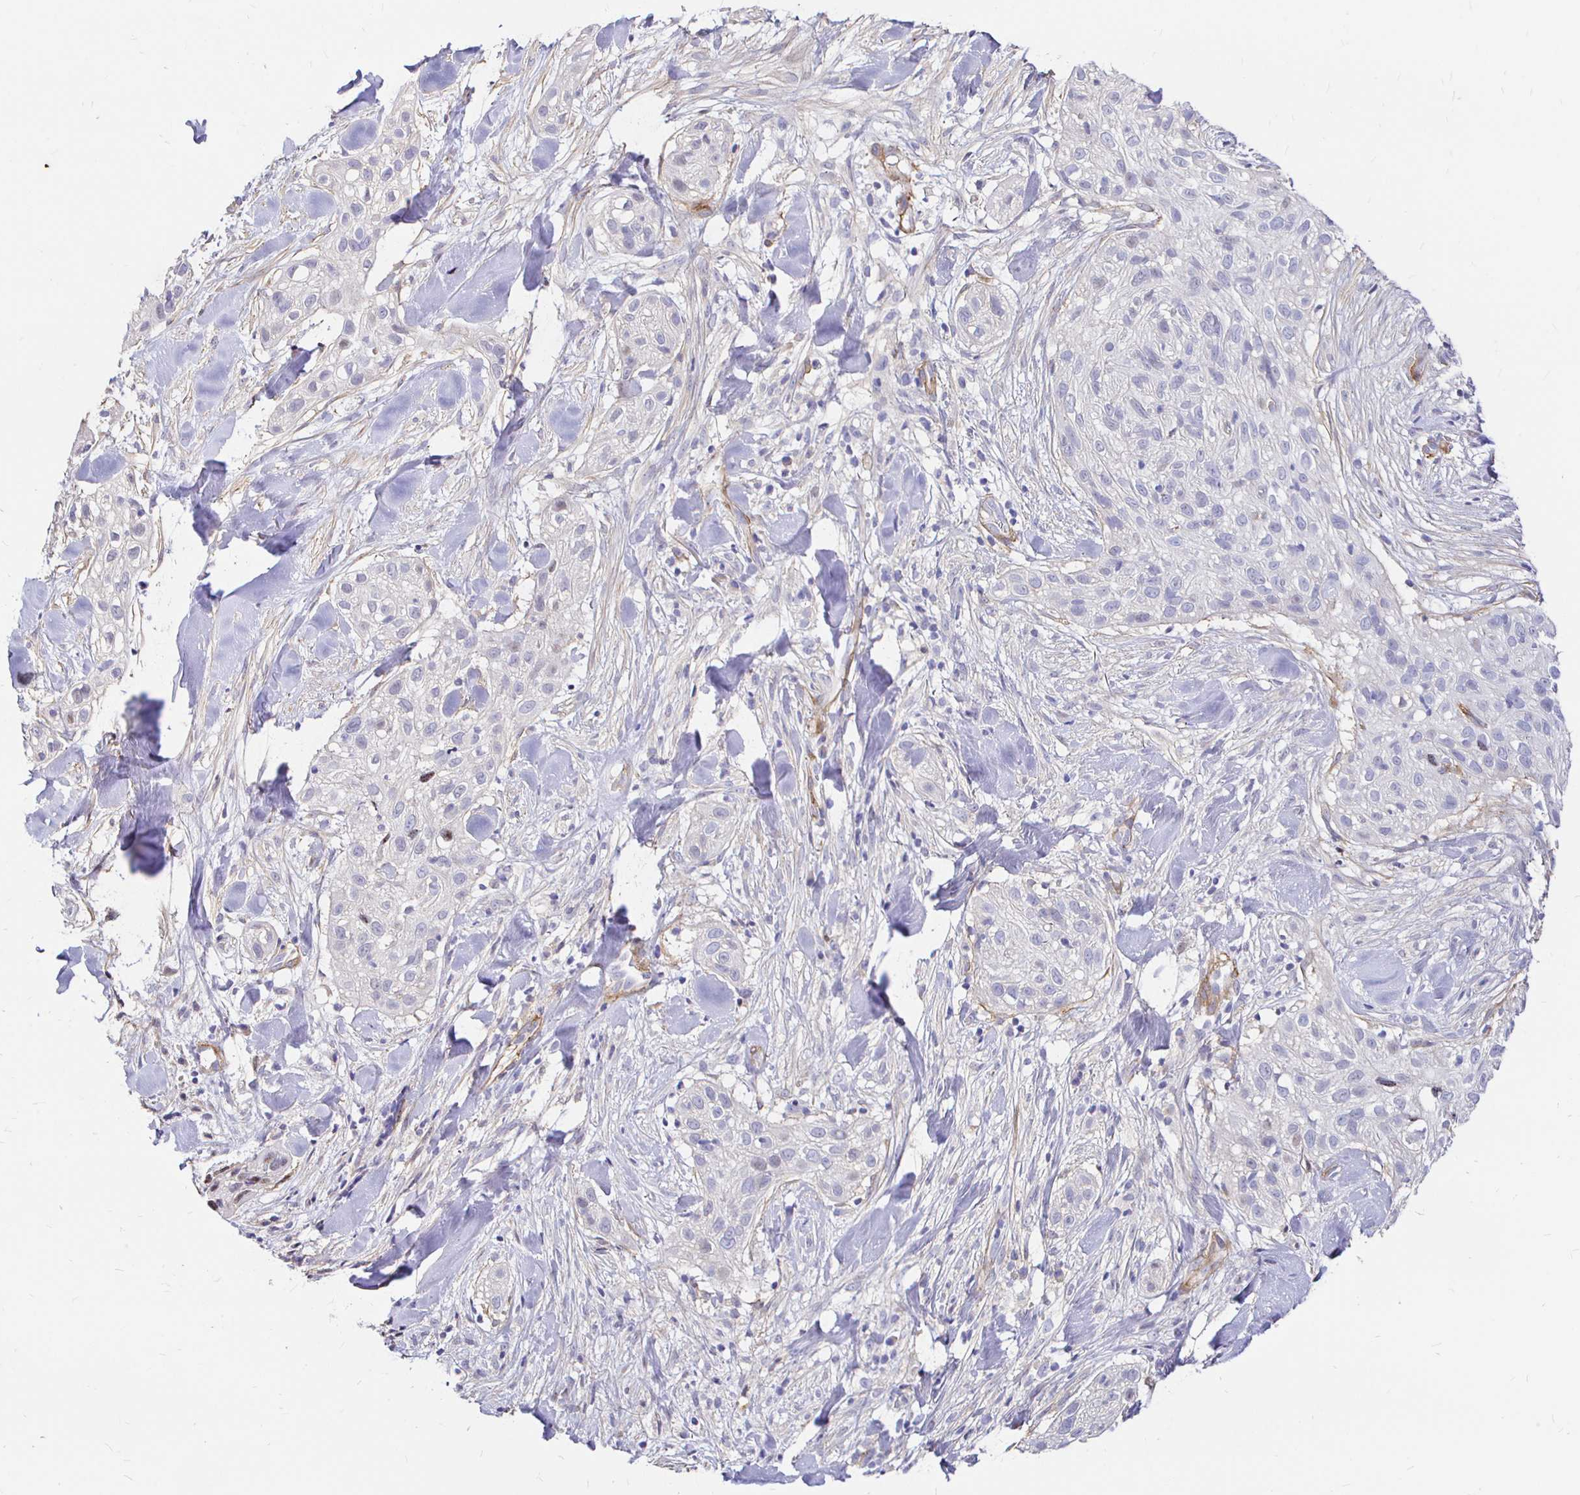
{"staining": {"intensity": "negative", "quantity": "none", "location": "none"}, "tissue": "skin cancer", "cell_type": "Tumor cells", "image_type": "cancer", "snomed": [{"axis": "morphology", "description": "Squamous cell carcinoma, NOS"}, {"axis": "topography", "description": "Skin"}], "caption": "Tumor cells are negative for protein expression in human skin cancer (squamous cell carcinoma). Nuclei are stained in blue.", "gene": "PALM2AKAP2", "patient": {"sex": "male", "age": 82}}